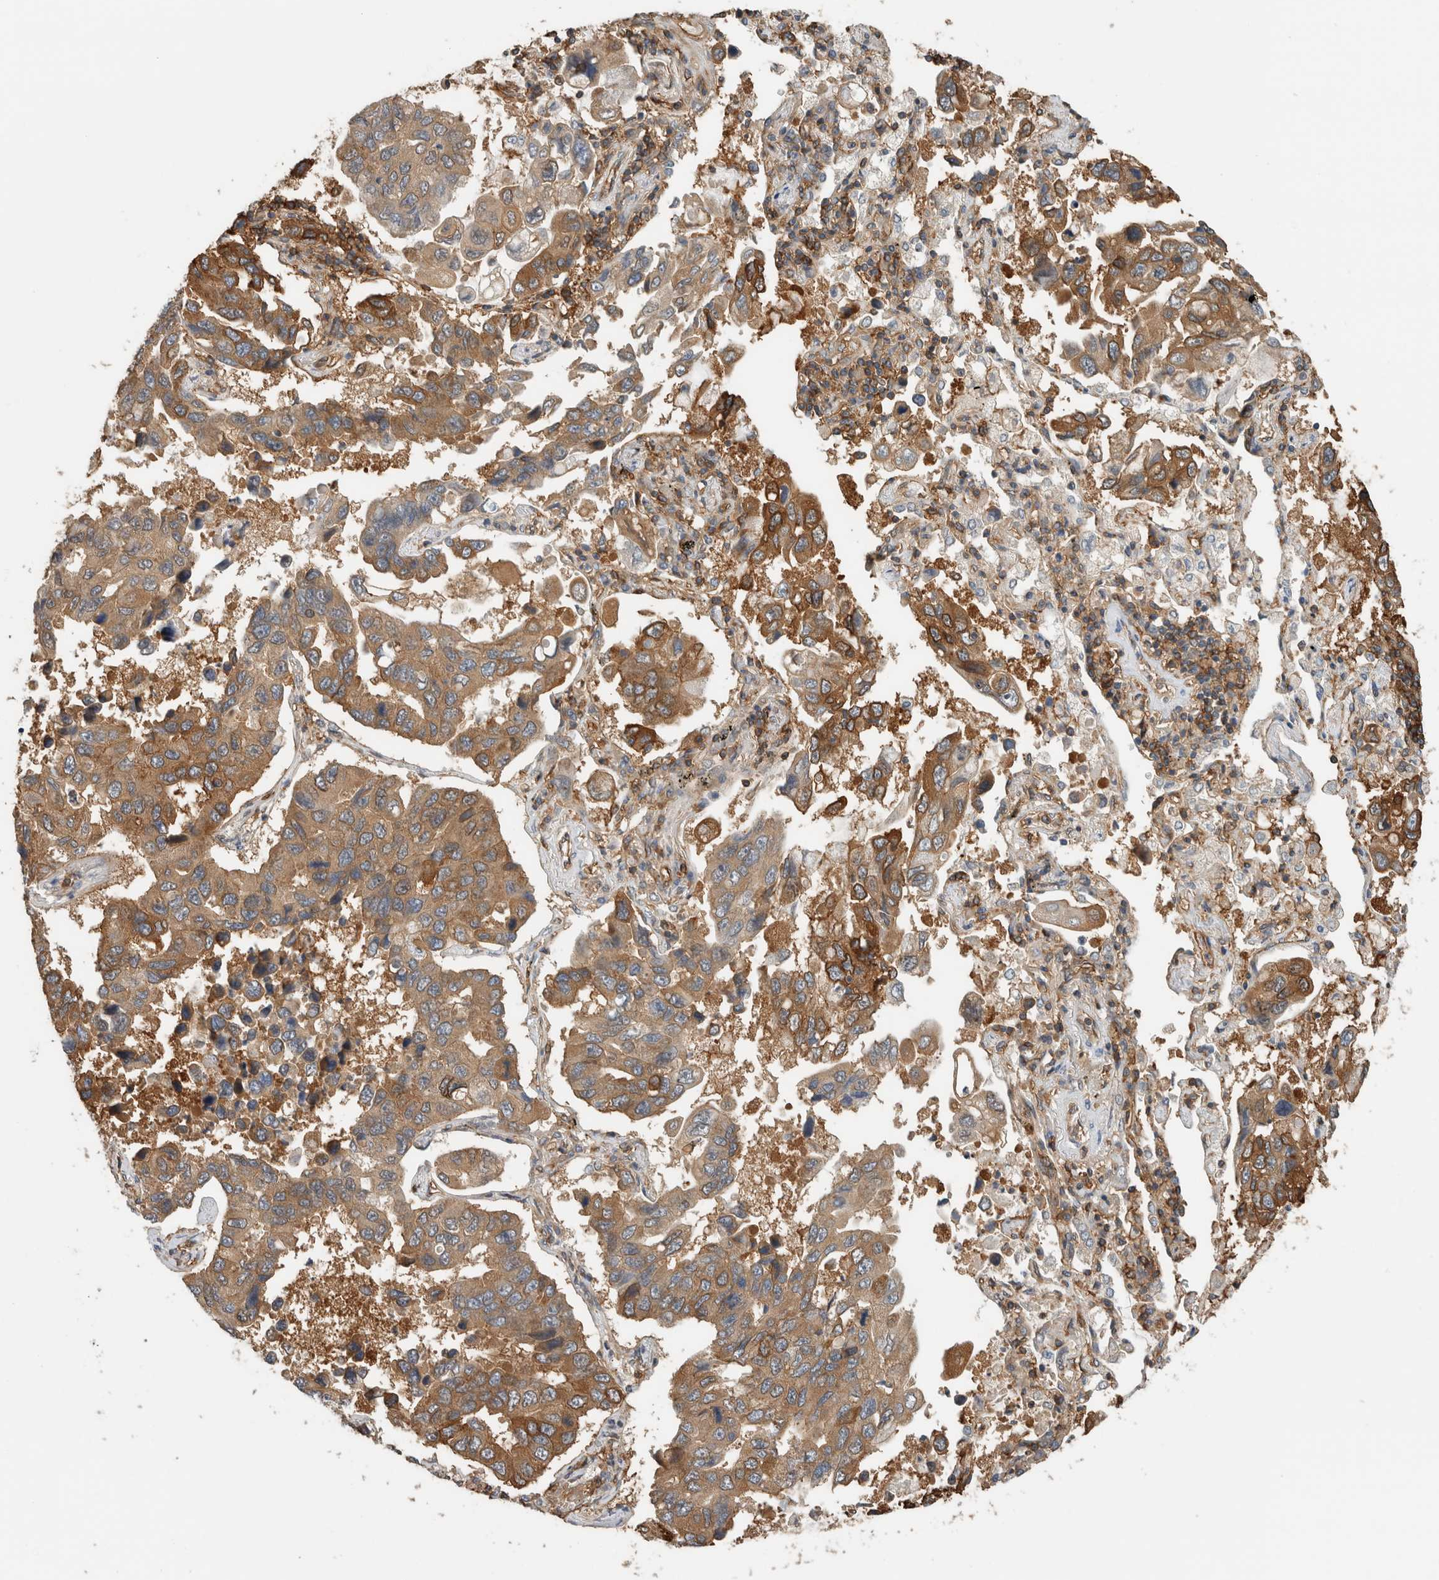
{"staining": {"intensity": "moderate", "quantity": ">75%", "location": "cytoplasmic/membranous"}, "tissue": "lung cancer", "cell_type": "Tumor cells", "image_type": "cancer", "snomed": [{"axis": "morphology", "description": "Adenocarcinoma, NOS"}, {"axis": "topography", "description": "Lung"}], "caption": "Human adenocarcinoma (lung) stained for a protein (brown) reveals moderate cytoplasmic/membranous positive staining in about >75% of tumor cells.", "gene": "PFDN4", "patient": {"sex": "male", "age": 64}}